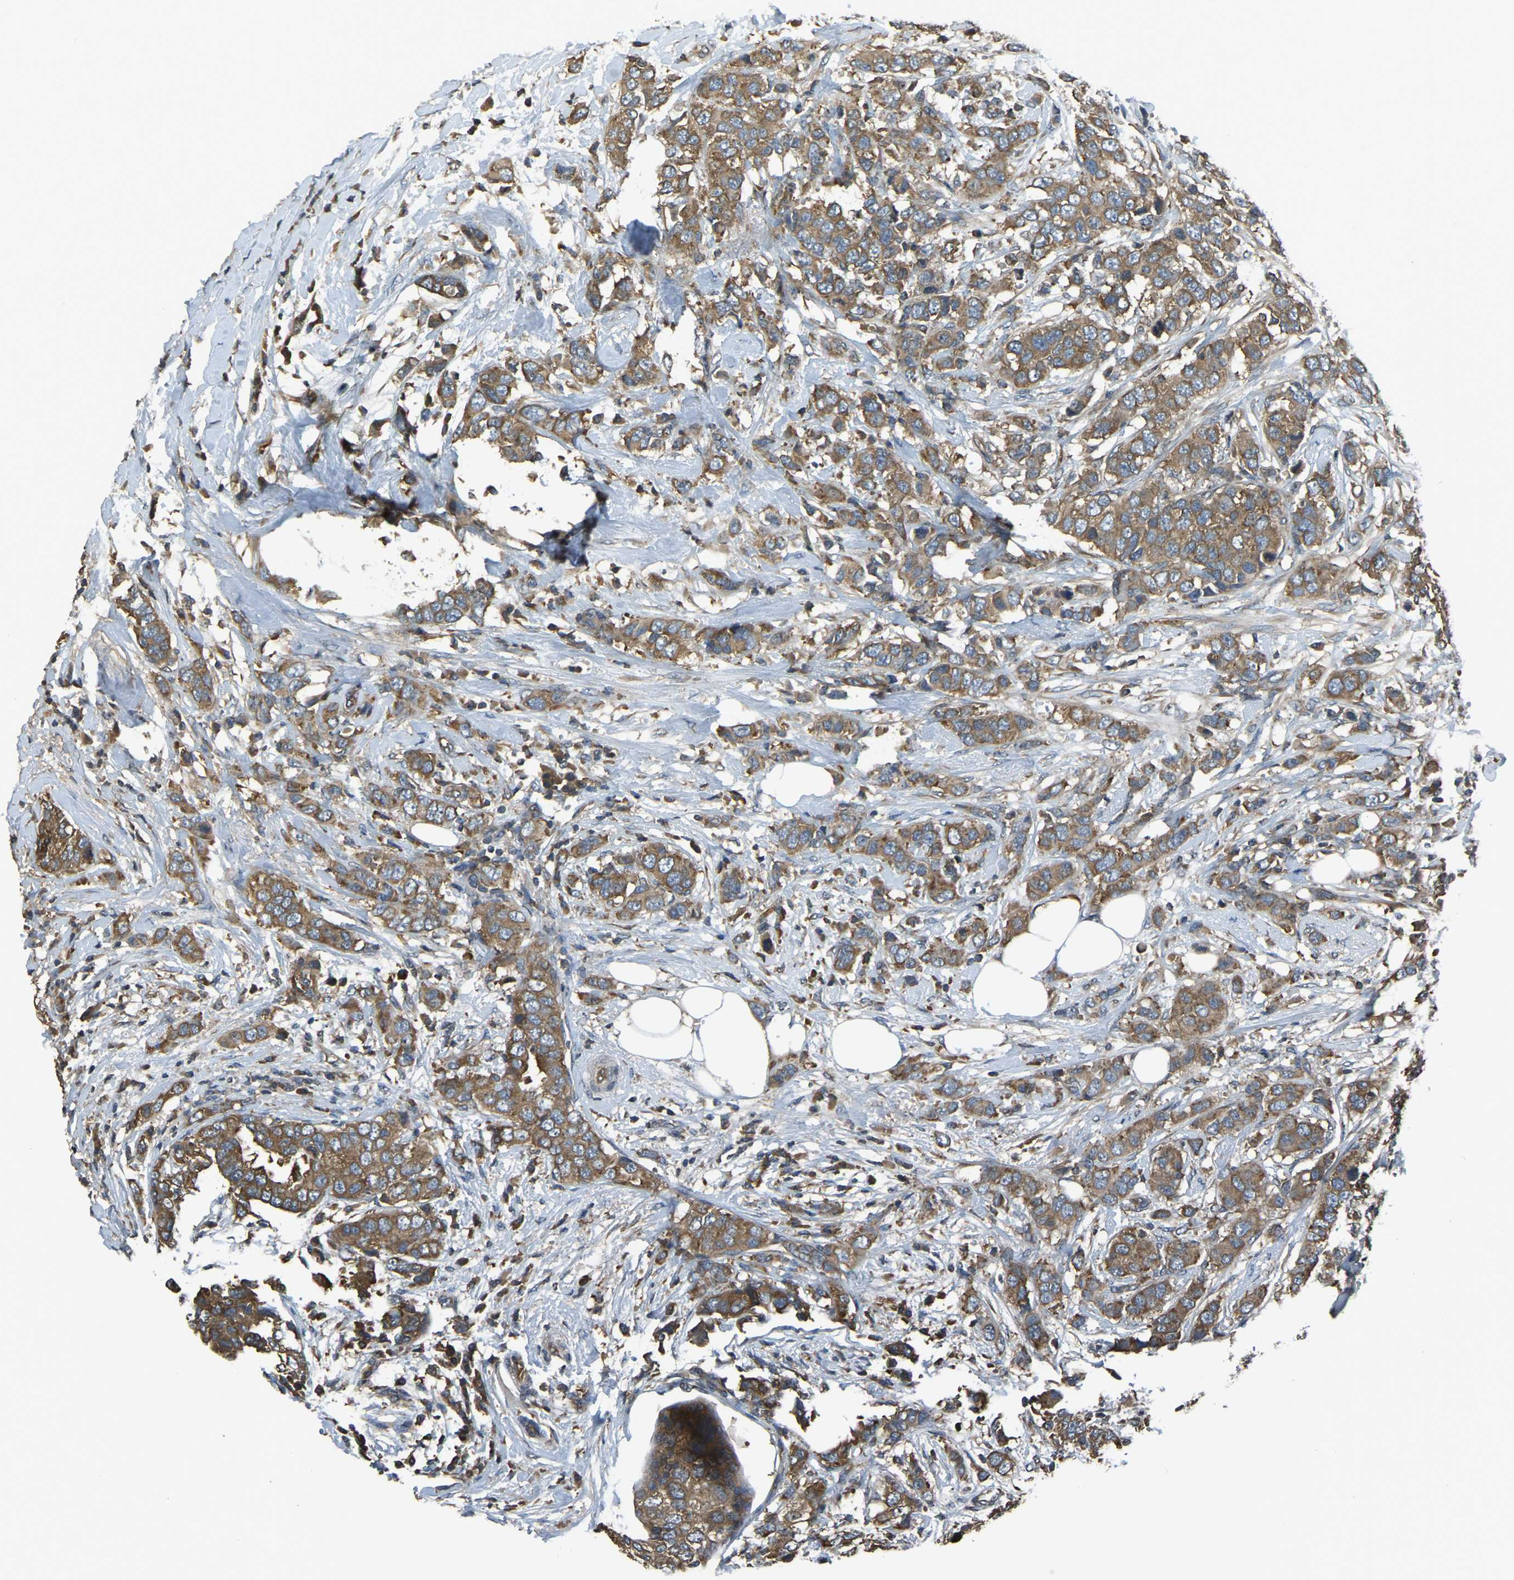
{"staining": {"intensity": "moderate", "quantity": ">75%", "location": "cytoplasmic/membranous"}, "tissue": "breast cancer", "cell_type": "Tumor cells", "image_type": "cancer", "snomed": [{"axis": "morphology", "description": "Duct carcinoma"}, {"axis": "topography", "description": "Breast"}], "caption": "Breast cancer (intraductal carcinoma) was stained to show a protein in brown. There is medium levels of moderate cytoplasmic/membranous expression in approximately >75% of tumor cells.", "gene": "AIMP1", "patient": {"sex": "female", "age": 50}}